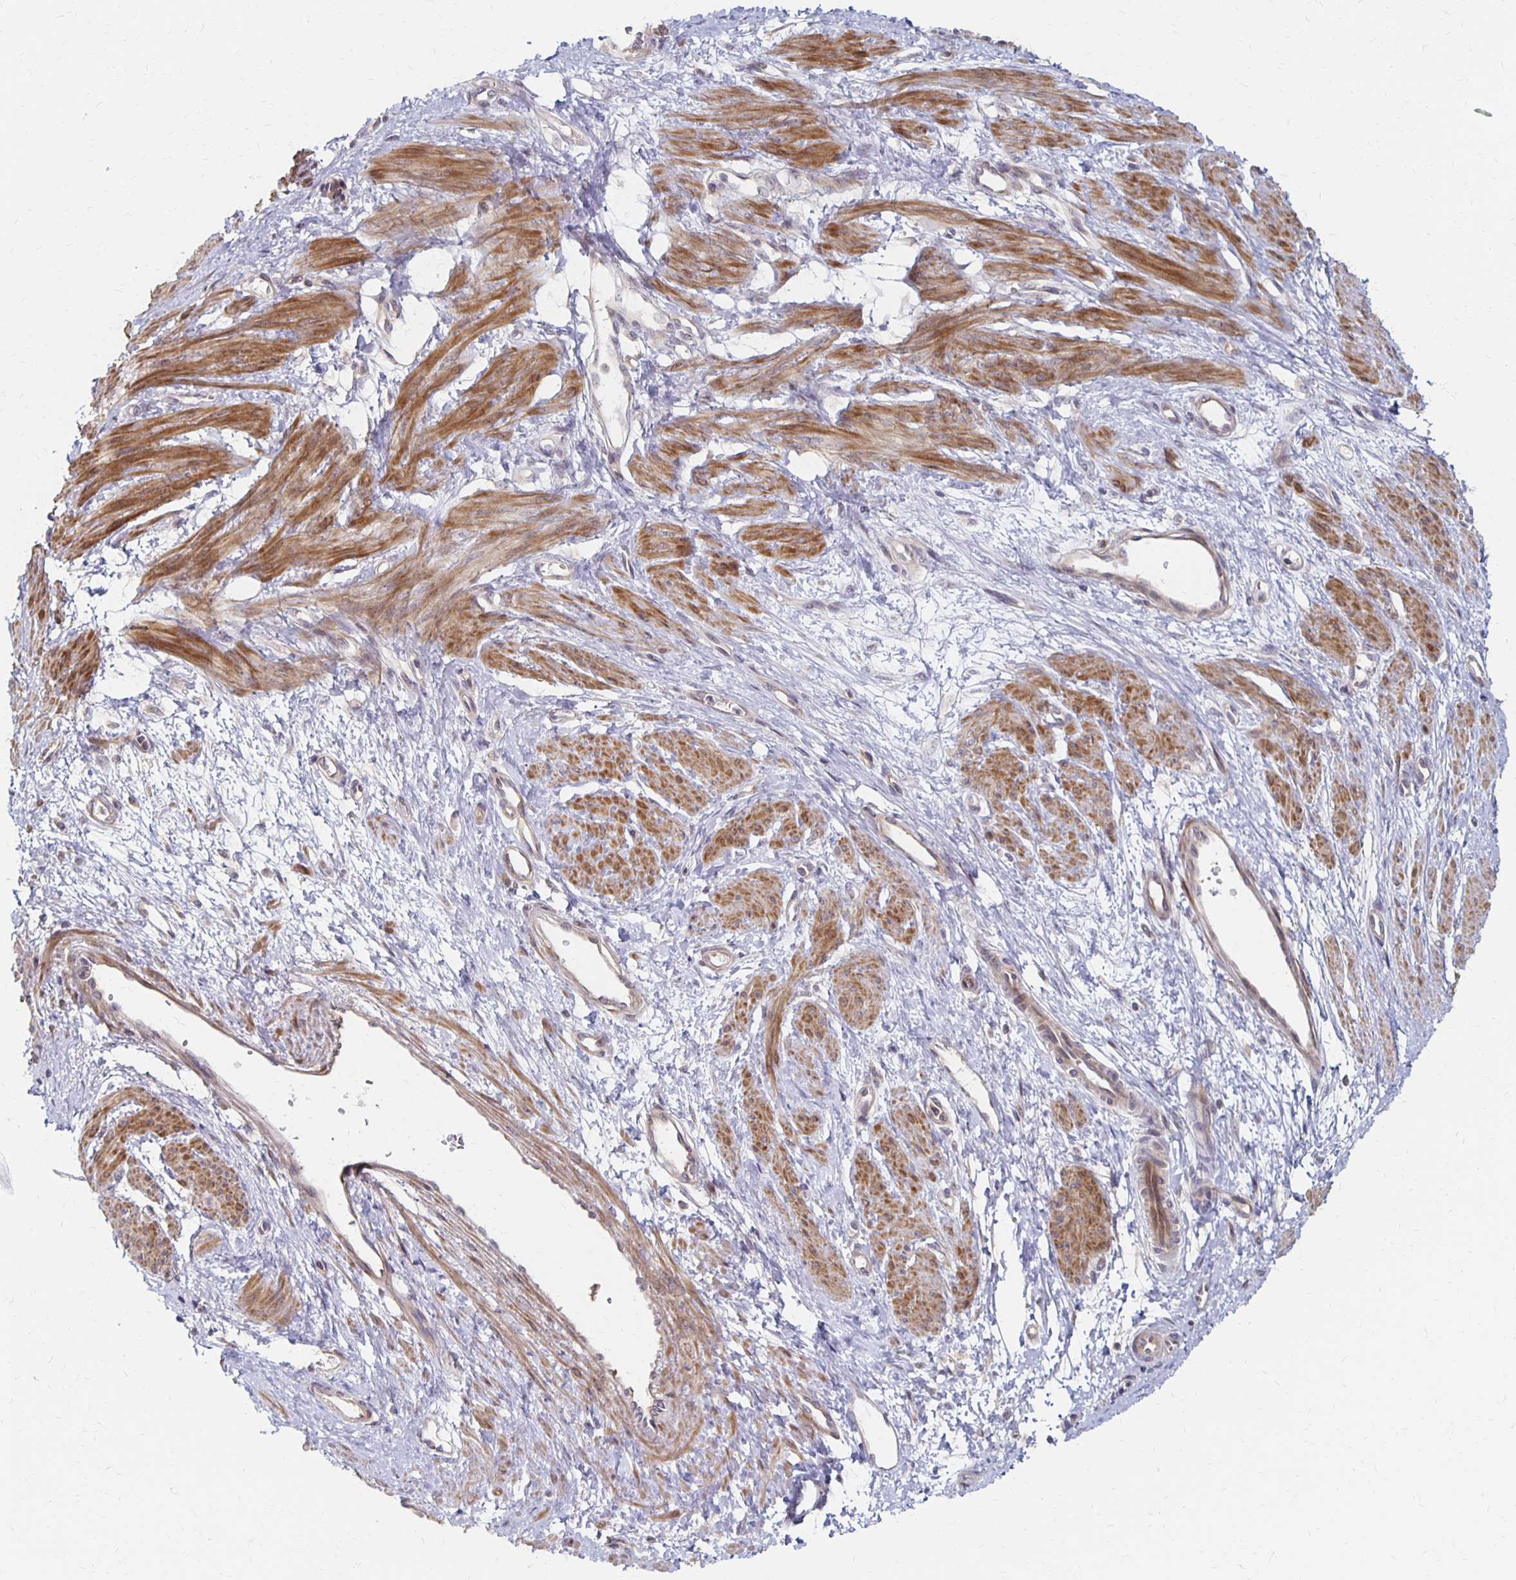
{"staining": {"intensity": "moderate", "quantity": ">75%", "location": "cytoplasmic/membranous"}, "tissue": "smooth muscle", "cell_type": "Smooth muscle cells", "image_type": "normal", "snomed": [{"axis": "morphology", "description": "Normal tissue, NOS"}, {"axis": "topography", "description": "Smooth muscle"}, {"axis": "topography", "description": "Uterus"}], "caption": "Immunohistochemistry (IHC) (DAB) staining of unremarkable human smooth muscle demonstrates moderate cytoplasmic/membranous protein positivity in approximately >75% of smooth muscle cells.", "gene": "PRKCB", "patient": {"sex": "female", "age": 39}}